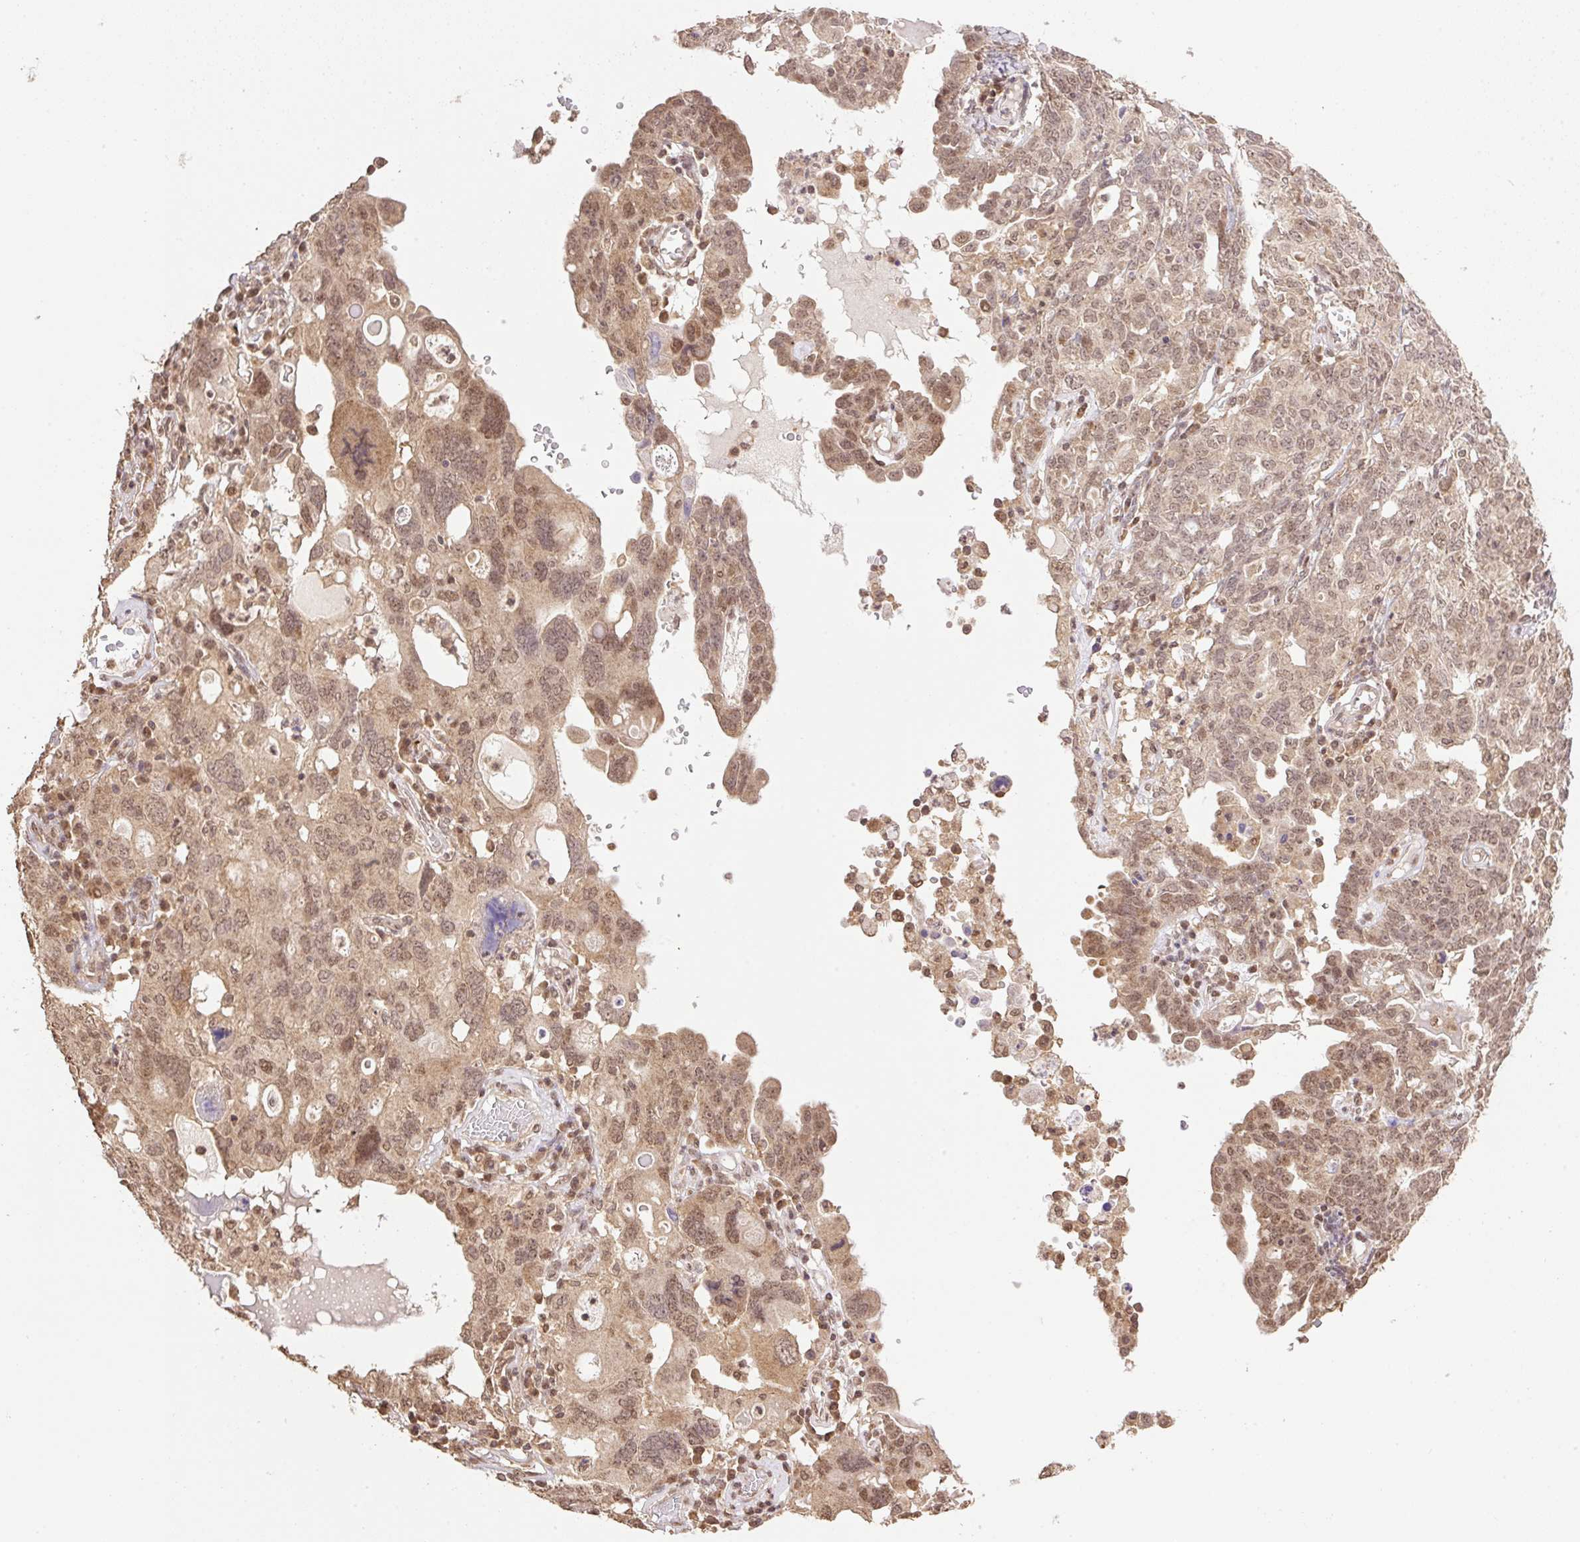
{"staining": {"intensity": "moderate", "quantity": ">75%", "location": "cytoplasmic/membranous,nuclear"}, "tissue": "ovarian cancer", "cell_type": "Tumor cells", "image_type": "cancer", "snomed": [{"axis": "morphology", "description": "Carcinoma, endometroid"}, {"axis": "topography", "description": "Ovary"}], "caption": "Tumor cells exhibit medium levels of moderate cytoplasmic/membranous and nuclear expression in about >75% of cells in human ovarian cancer. The staining is performed using DAB (3,3'-diaminobenzidine) brown chromogen to label protein expression. The nuclei are counter-stained blue using hematoxylin.", "gene": "VPS25", "patient": {"sex": "female", "age": 62}}